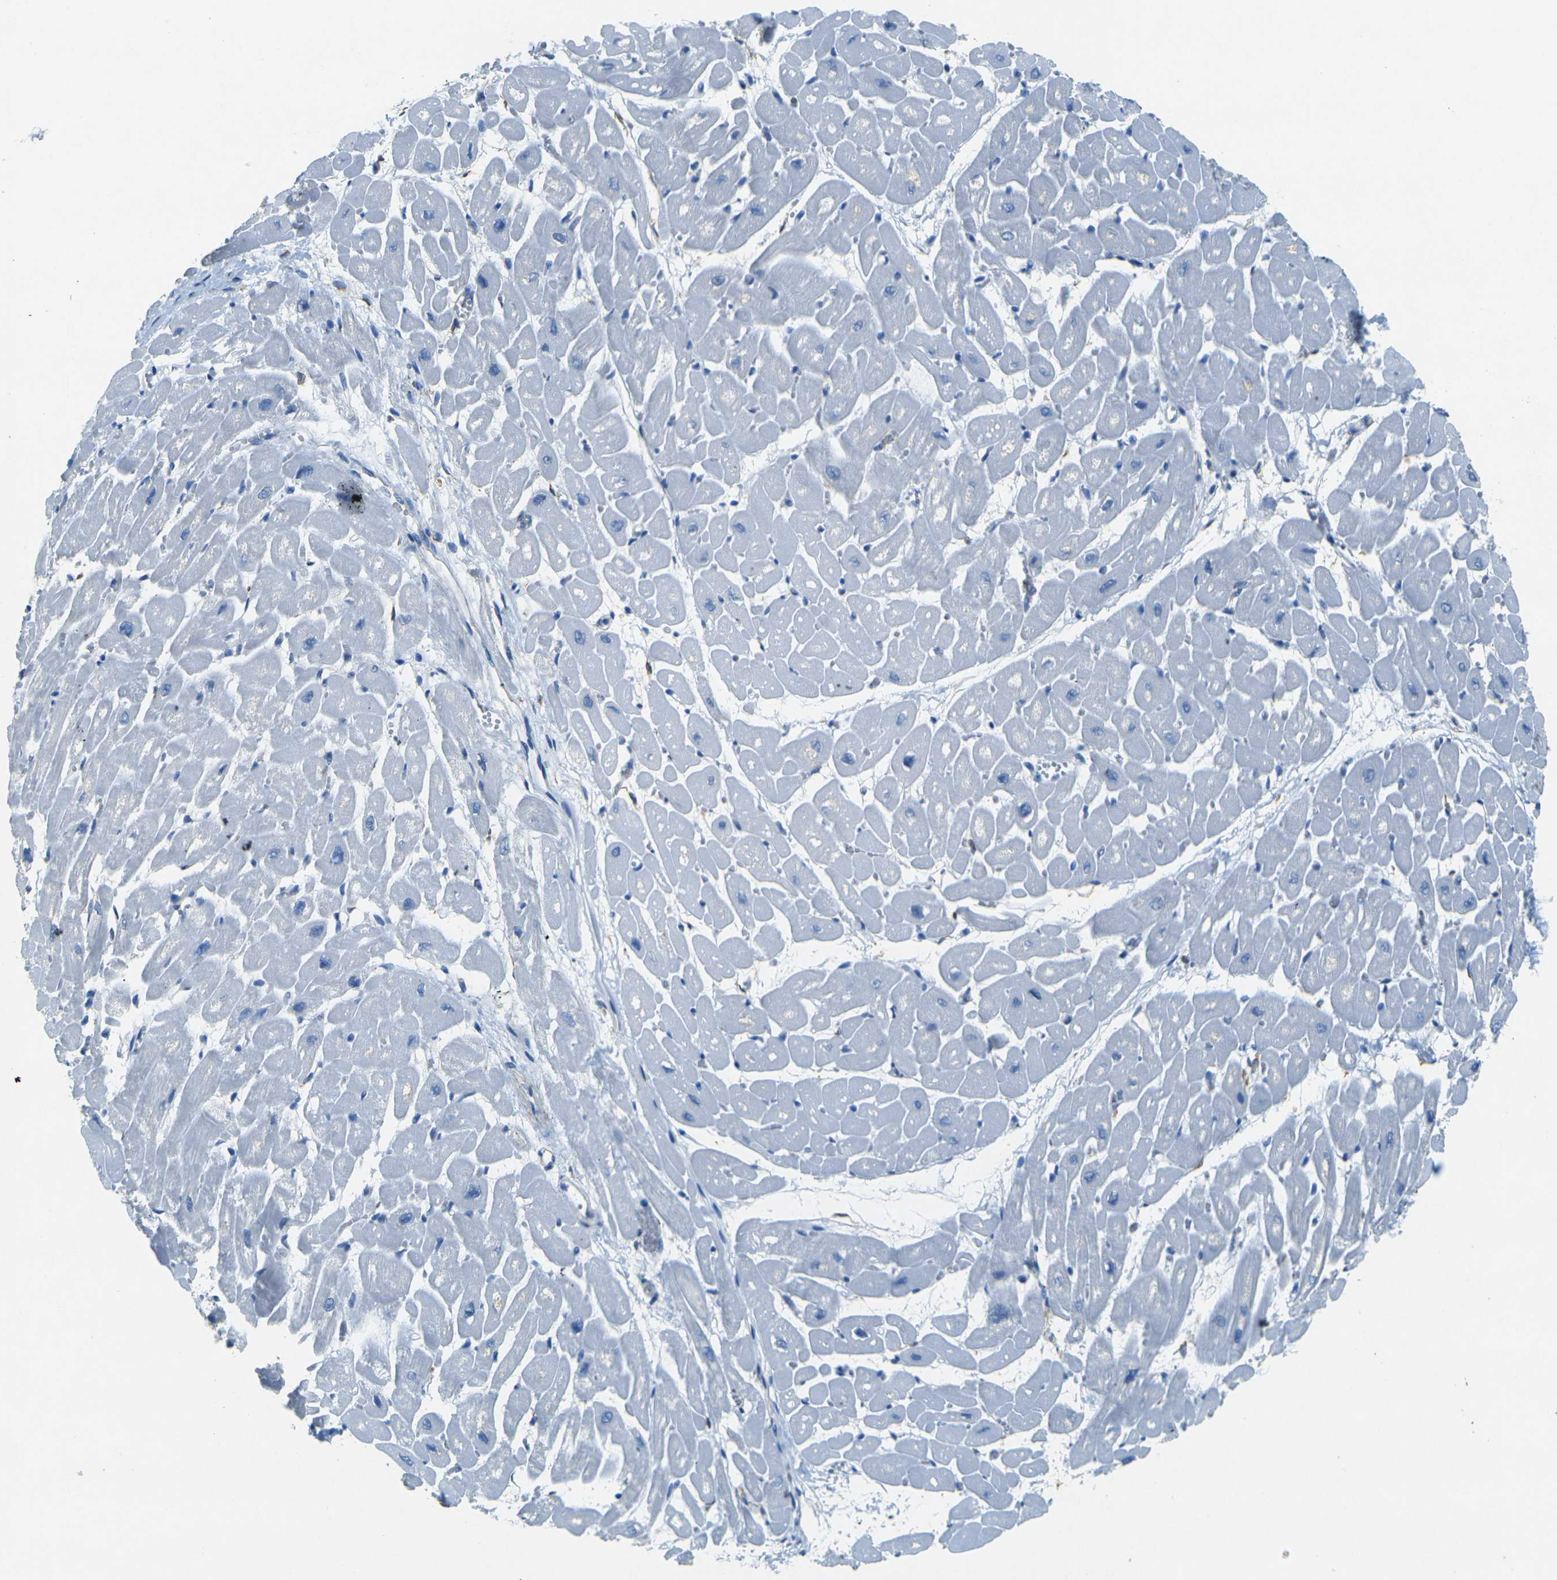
{"staining": {"intensity": "negative", "quantity": "none", "location": "none"}, "tissue": "heart muscle", "cell_type": "Cardiomyocytes", "image_type": "normal", "snomed": [{"axis": "morphology", "description": "Normal tissue, NOS"}, {"axis": "topography", "description": "Heart"}], "caption": "Immunohistochemistry (IHC) histopathology image of benign heart muscle stained for a protein (brown), which demonstrates no positivity in cardiomyocytes.", "gene": "SORT1", "patient": {"sex": "male", "age": 45}}